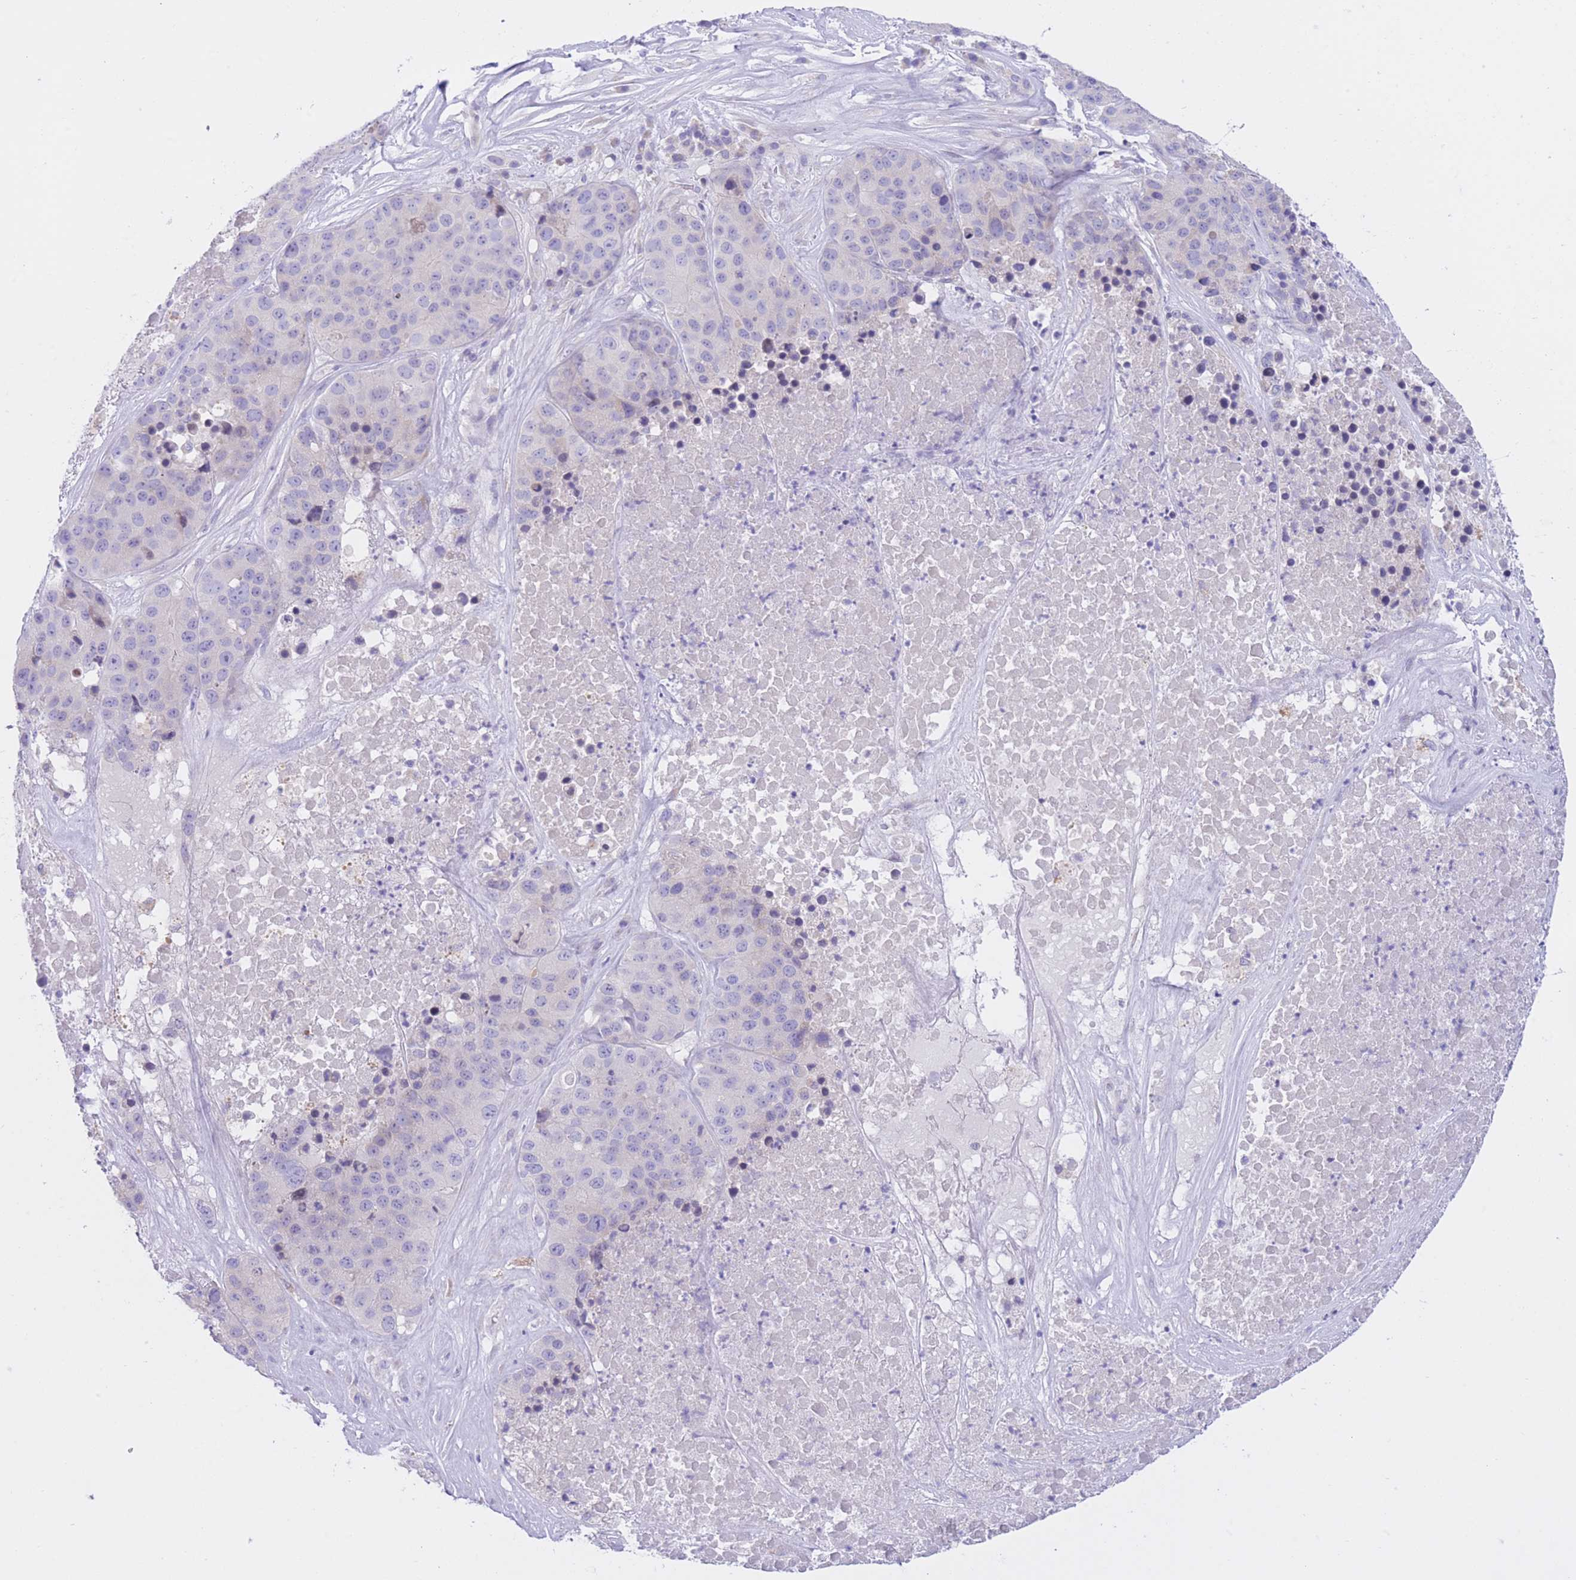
{"staining": {"intensity": "negative", "quantity": "none", "location": "none"}, "tissue": "stomach cancer", "cell_type": "Tumor cells", "image_type": "cancer", "snomed": [{"axis": "morphology", "description": "Adenocarcinoma, NOS"}, {"axis": "topography", "description": "Stomach"}], "caption": "DAB immunohistochemical staining of stomach cancer (adenocarcinoma) displays no significant expression in tumor cells. The staining is performed using DAB brown chromogen with nuclei counter-stained in using hematoxylin.", "gene": "RPL39L", "patient": {"sex": "male", "age": 71}}